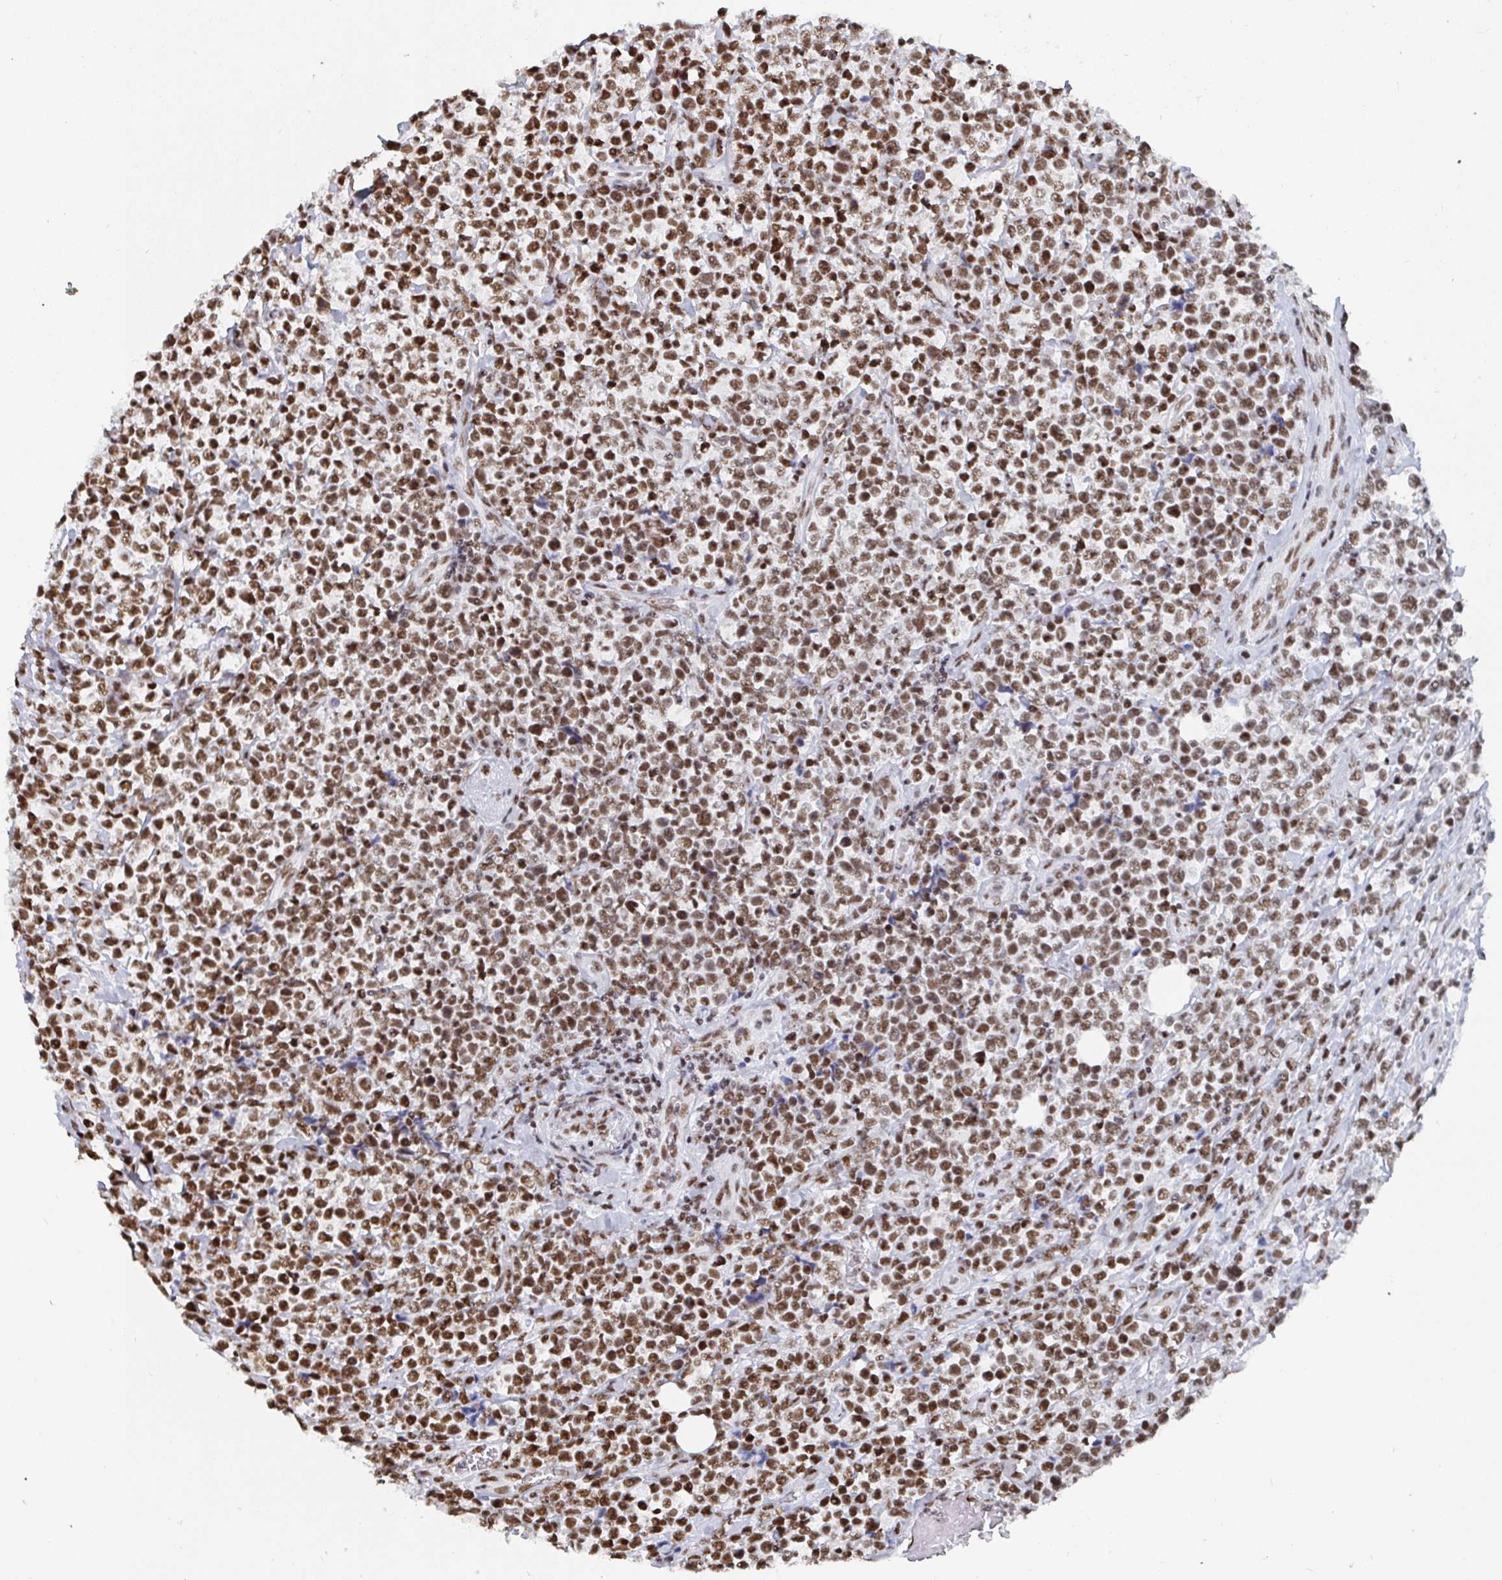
{"staining": {"intensity": "moderate", "quantity": ">75%", "location": "nuclear"}, "tissue": "lymphoma", "cell_type": "Tumor cells", "image_type": "cancer", "snomed": [{"axis": "morphology", "description": "Malignant lymphoma, non-Hodgkin's type, High grade"}, {"axis": "topography", "description": "Soft tissue"}], "caption": "Lymphoma was stained to show a protein in brown. There is medium levels of moderate nuclear staining in approximately >75% of tumor cells.", "gene": "EWSR1", "patient": {"sex": "female", "age": 56}}